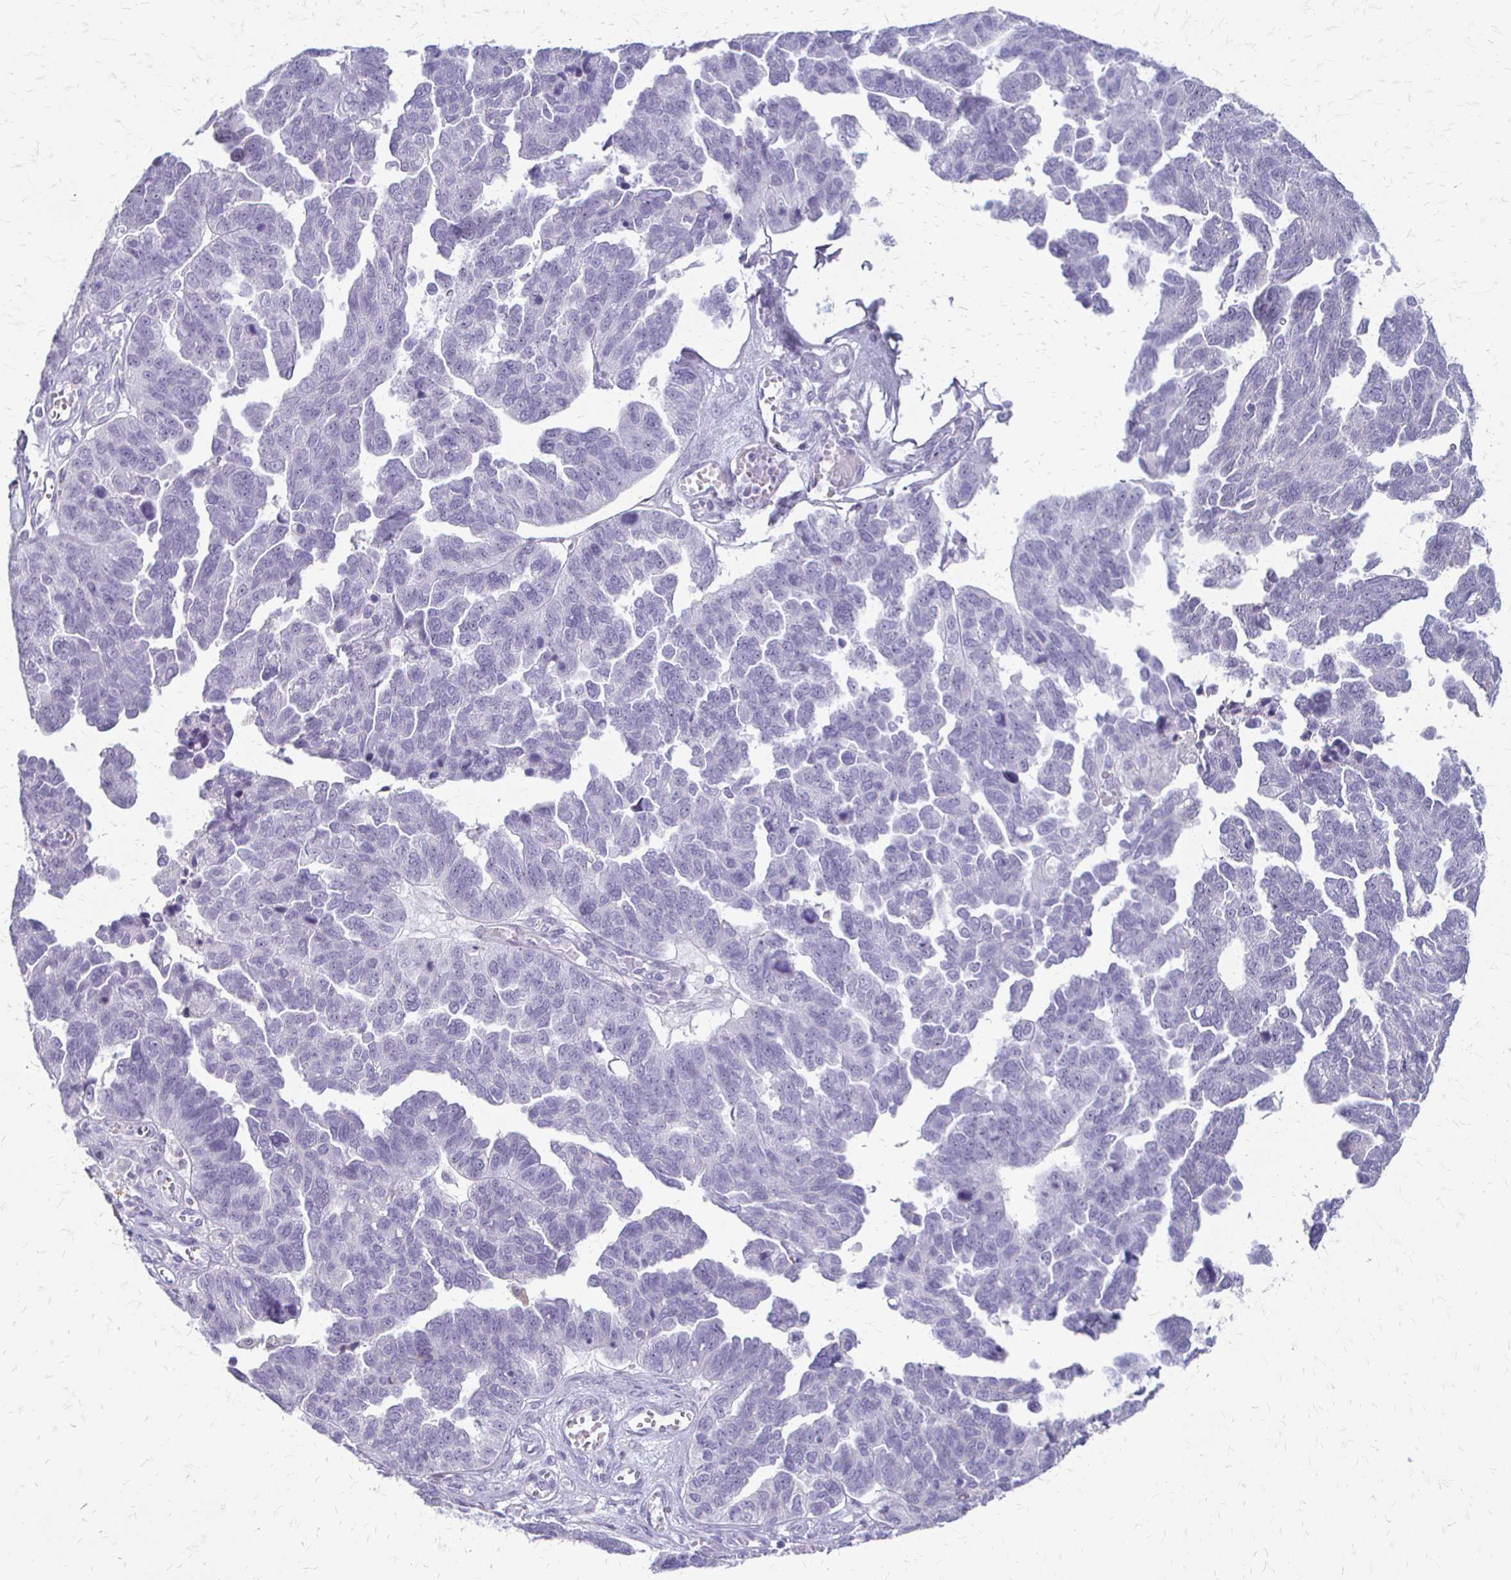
{"staining": {"intensity": "negative", "quantity": "none", "location": "none"}, "tissue": "ovarian cancer", "cell_type": "Tumor cells", "image_type": "cancer", "snomed": [{"axis": "morphology", "description": "Cystadenocarcinoma, serous, NOS"}, {"axis": "topography", "description": "Ovary"}], "caption": "Immunohistochemical staining of serous cystadenocarcinoma (ovarian) shows no significant staining in tumor cells.", "gene": "ACP5", "patient": {"sex": "female", "age": 64}}